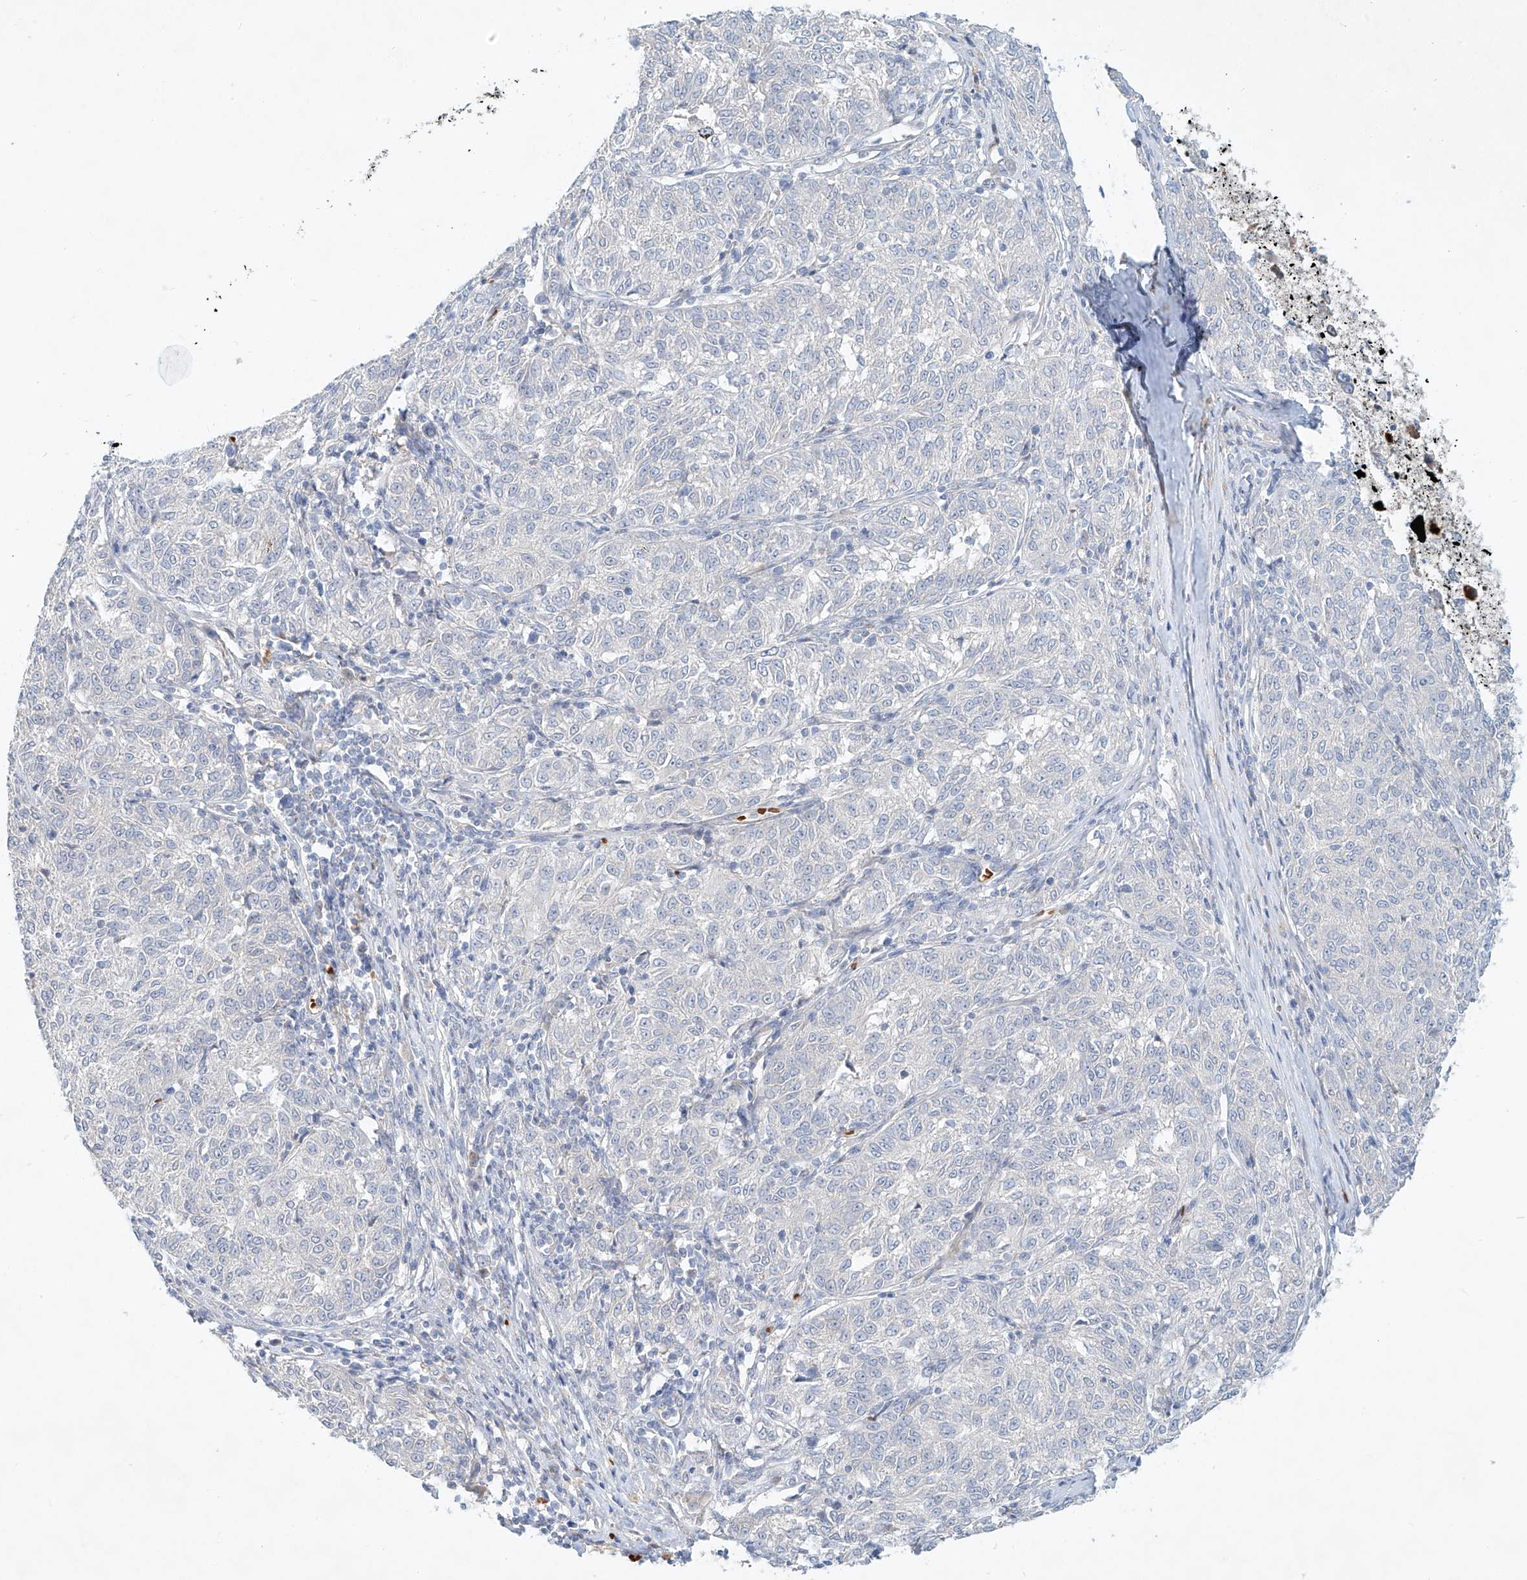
{"staining": {"intensity": "negative", "quantity": "none", "location": "none"}, "tissue": "melanoma", "cell_type": "Tumor cells", "image_type": "cancer", "snomed": [{"axis": "morphology", "description": "Malignant melanoma, NOS"}, {"axis": "topography", "description": "Skin"}], "caption": "This is an IHC image of malignant melanoma. There is no staining in tumor cells.", "gene": "SYTL3", "patient": {"sex": "female", "age": 72}}